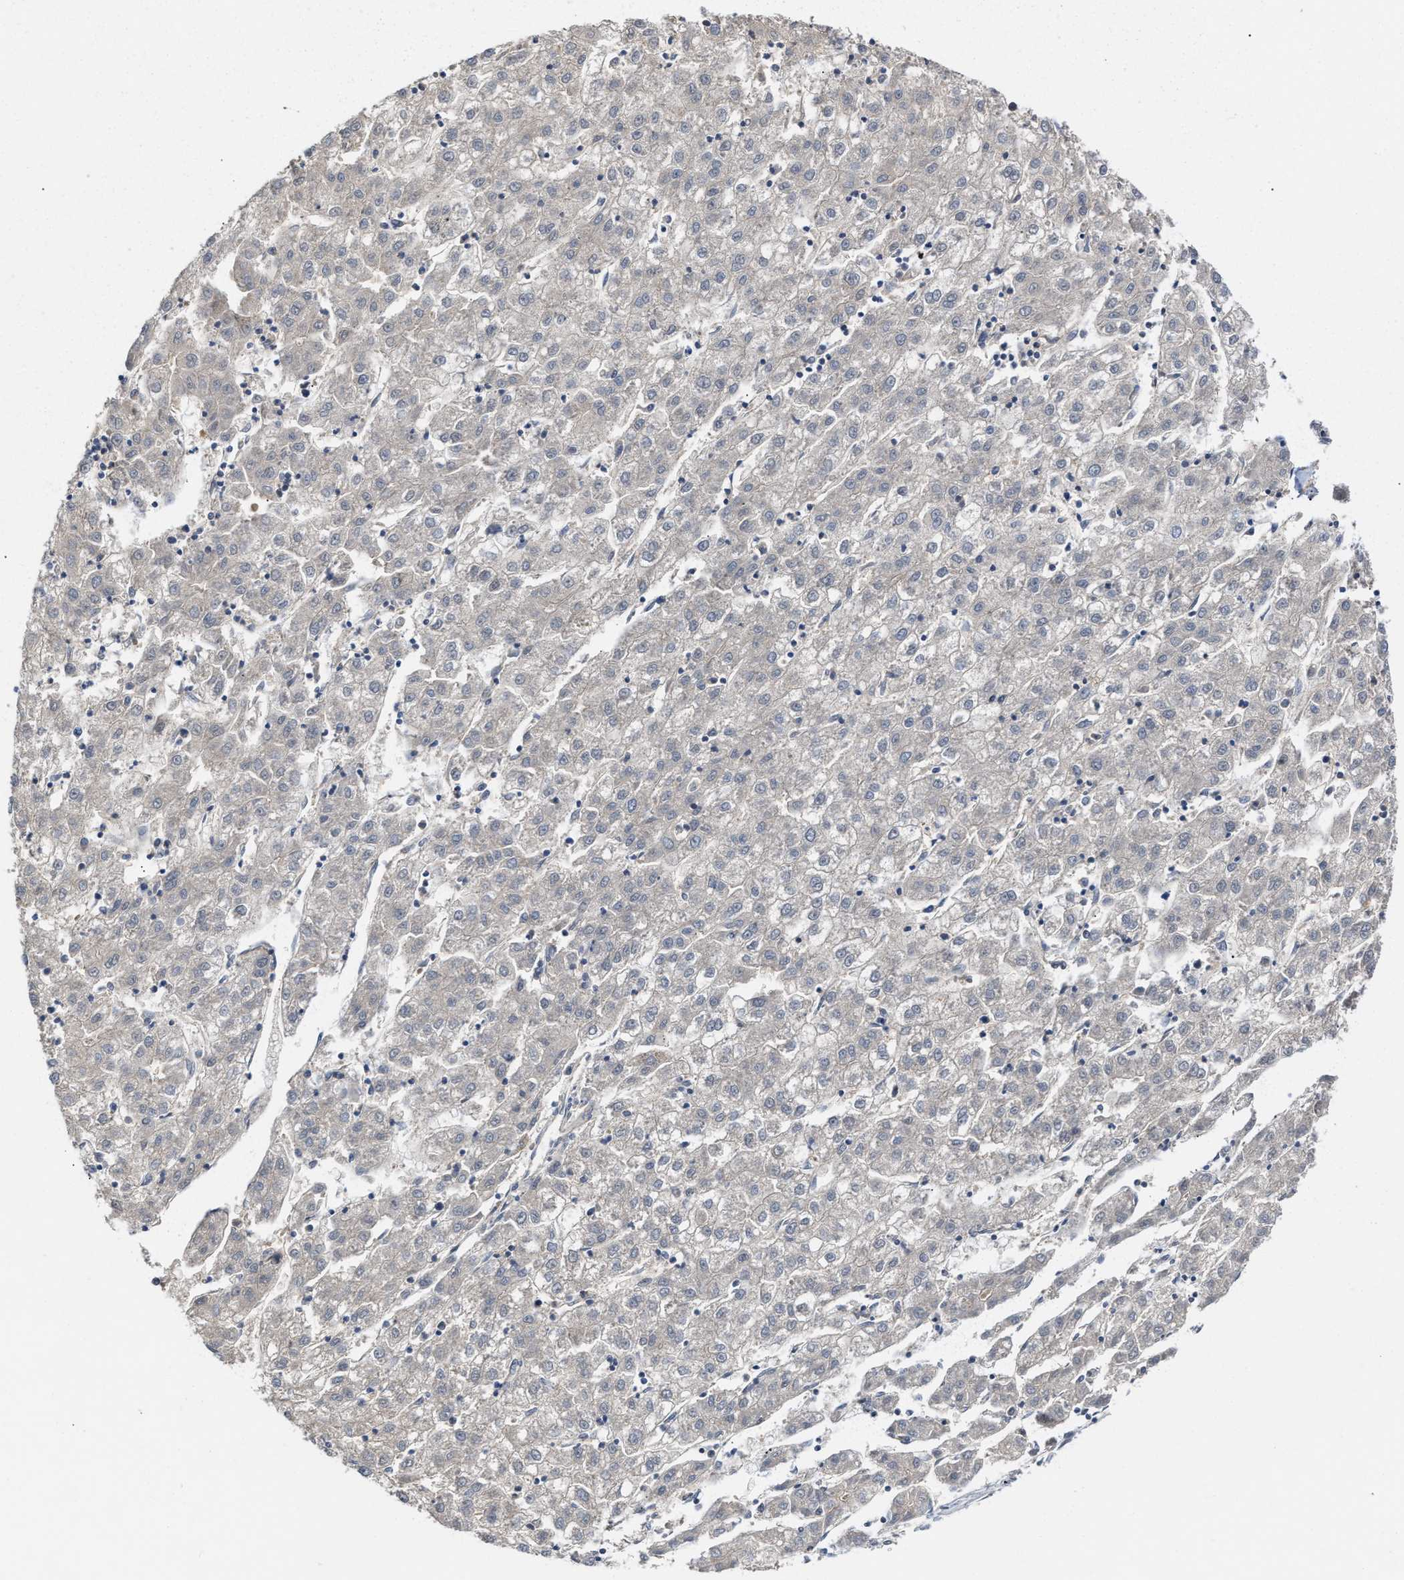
{"staining": {"intensity": "negative", "quantity": "none", "location": "none"}, "tissue": "liver cancer", "cell_type": "Tumor cells", "image_type": "cancer", "snomed": [{"axis": "morphology", "description": "Carcinoma, Hepatocellular, NOS"}, {"axis": "topography", "description": "Liver"}], "caption": "Tumor cells show no significant staining in liver cancer (hepatocellular carcinoma).", "gene": "BBLN", "patient": {"sex": "male", "age": 72}}